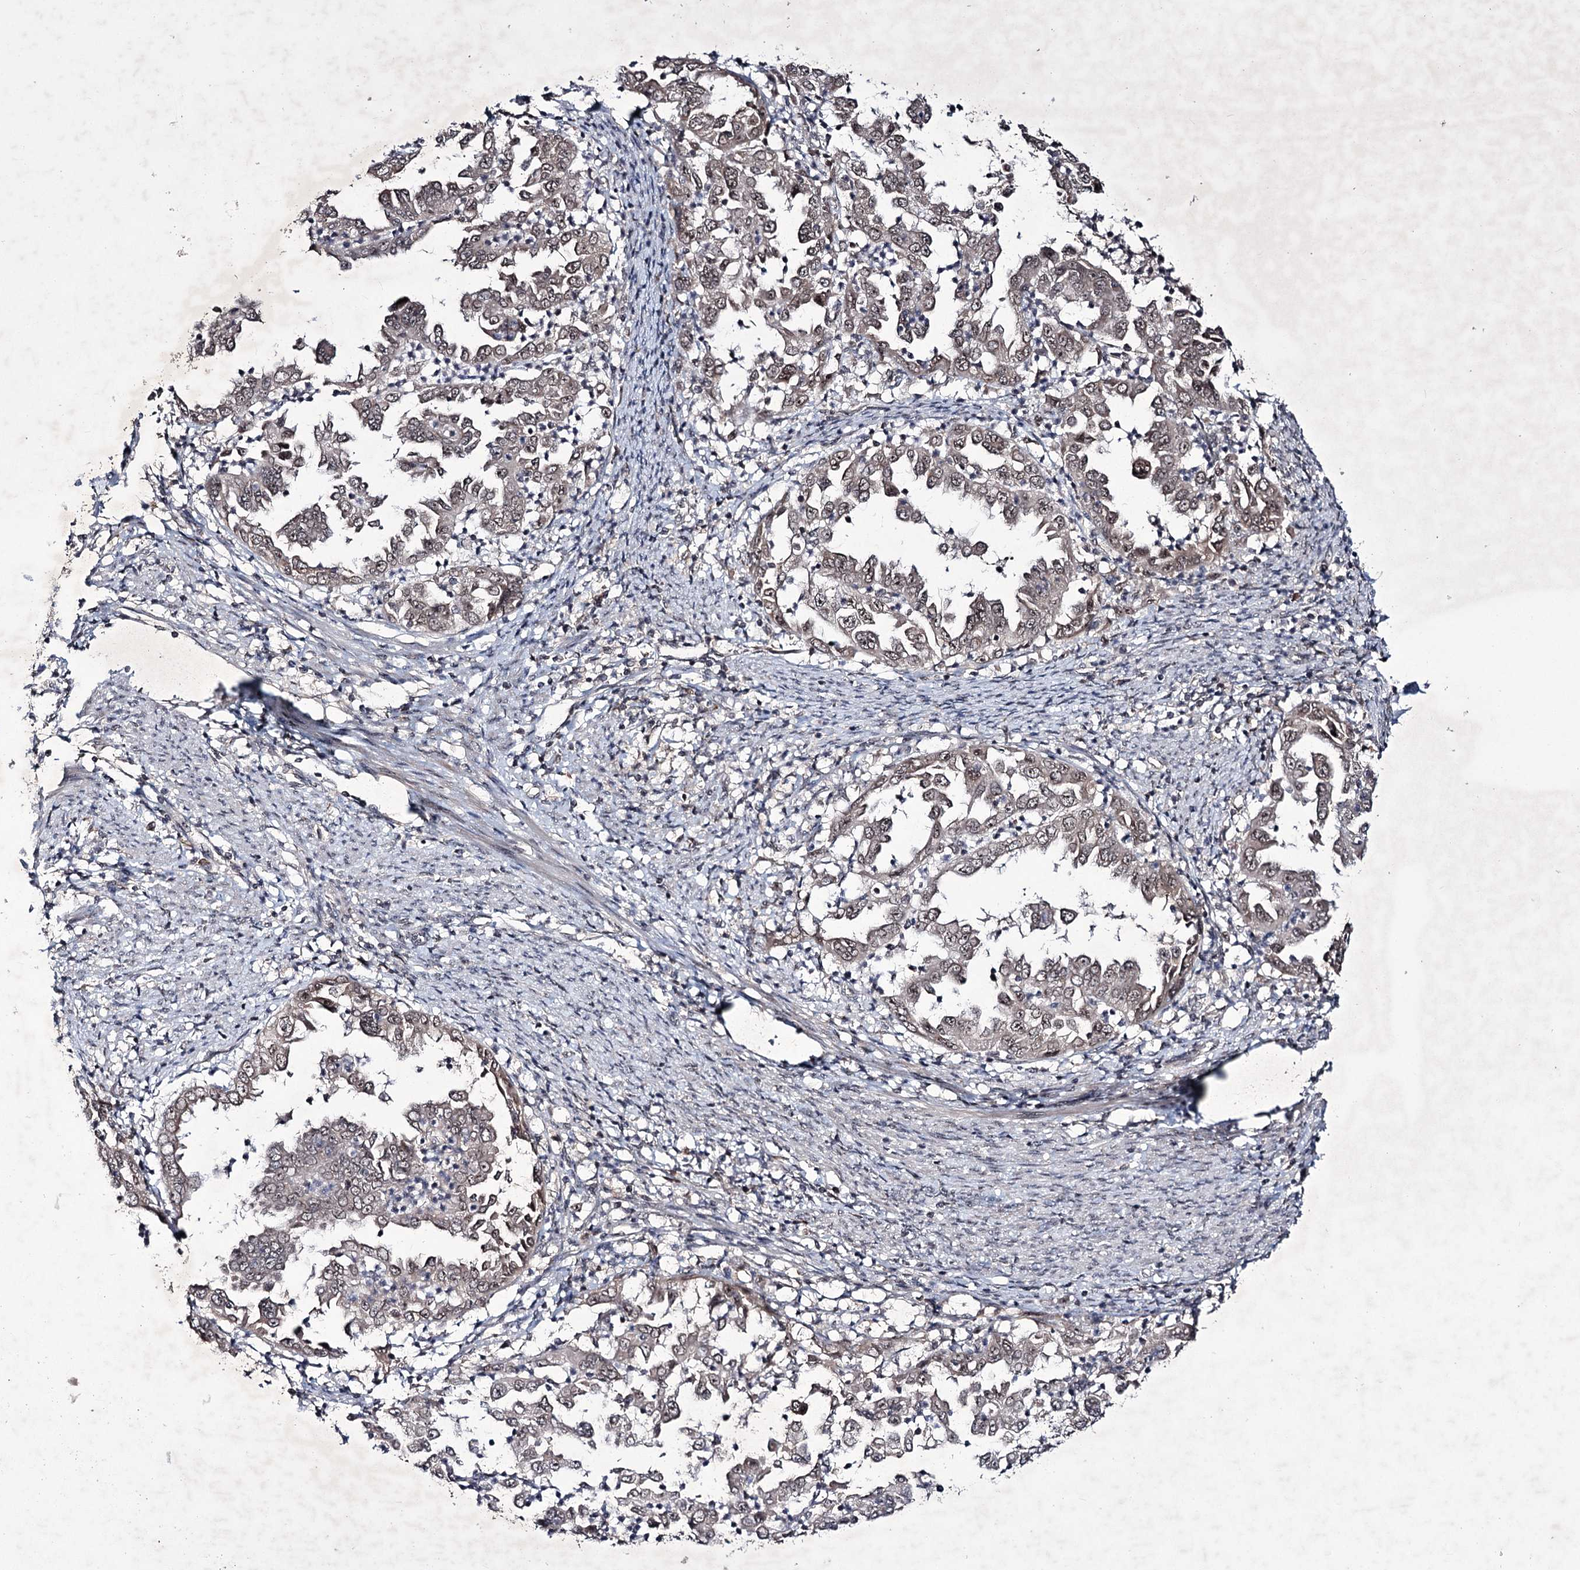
{"staining": {"intensity": "weak", "quantity": "25%-75%", "location": "nuclear"}, "tissue": "endometrial cancer", "cell_type": "Tumor cells", "image_type": "cancer", "snomed": [{"axis": "morphology", "description": "Adenocarcinoma, NOS"}, {"axis": "topography", "description": "Endometrium"}], "caption": "Immunohistochemistry (IHC) histopathology image of neoplastic tissue: human endometrial cancer (adenocarcinoma) stained using immunohistochemistry (IHC) demonstrates low levels of weak protein expression localized specifically in the nuclear of tumor cells, appearing as a nuclear brown color.", "gene": "VGLL4", "patient": {"sex": "female", "age": 85}}